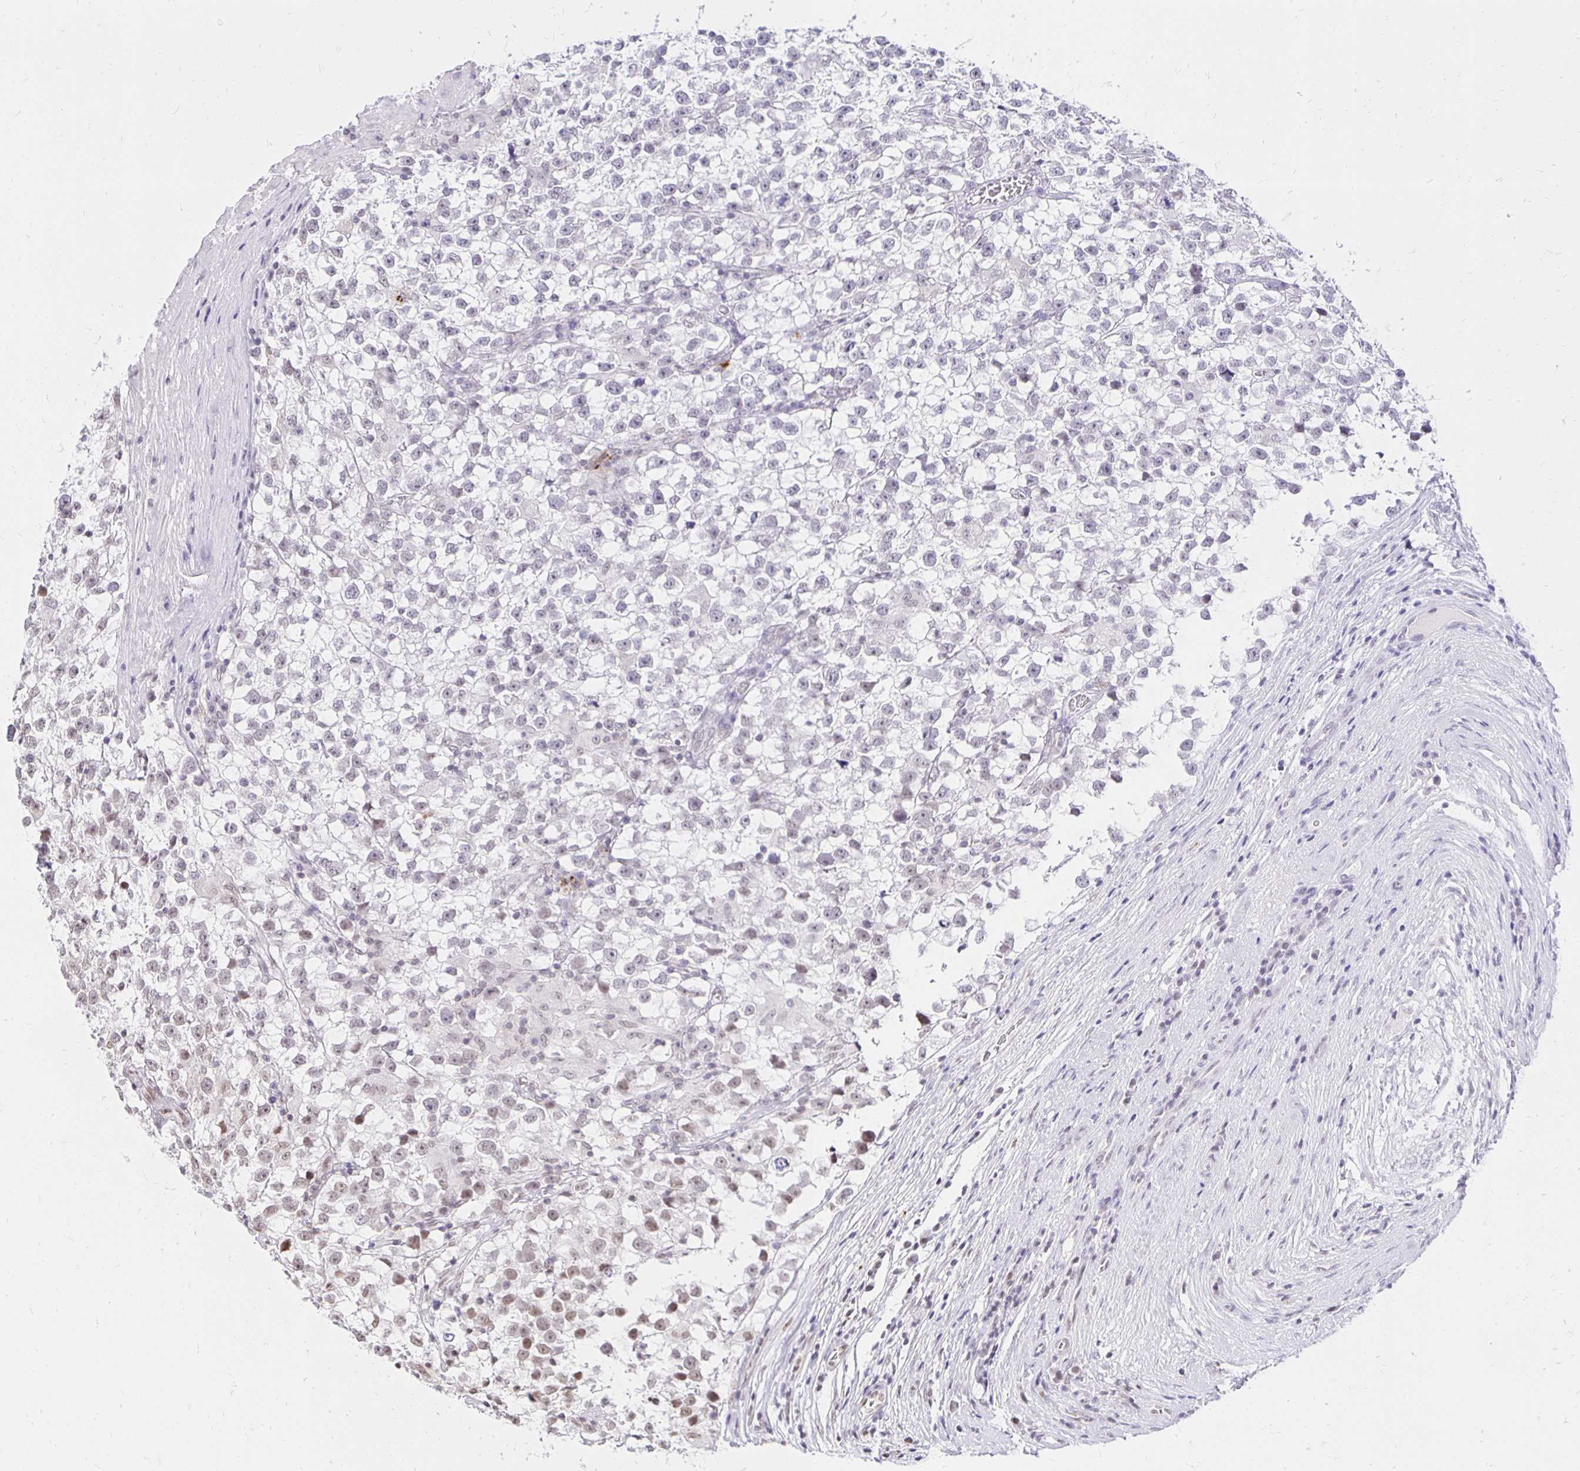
{"staining": {"intensity": "moderate", "quantity": "<25%", "location": "nuclear"}, "tissue": "testis cancer", "cell_type": "Tumor cells", "image_type": "cancer", "snomed": [{"axis": "morphology", "description": "Seminoma, NOS"}, {"axis": "topography", "description": "Testis"}], "caption": "Human testis cancer stained for a protein (brown) demonstrates moderate nuclear positive staining in approximately <25% of tumor cells.", "gene": "ZNF579", "patient": {"sex": "male", "age": 31}}